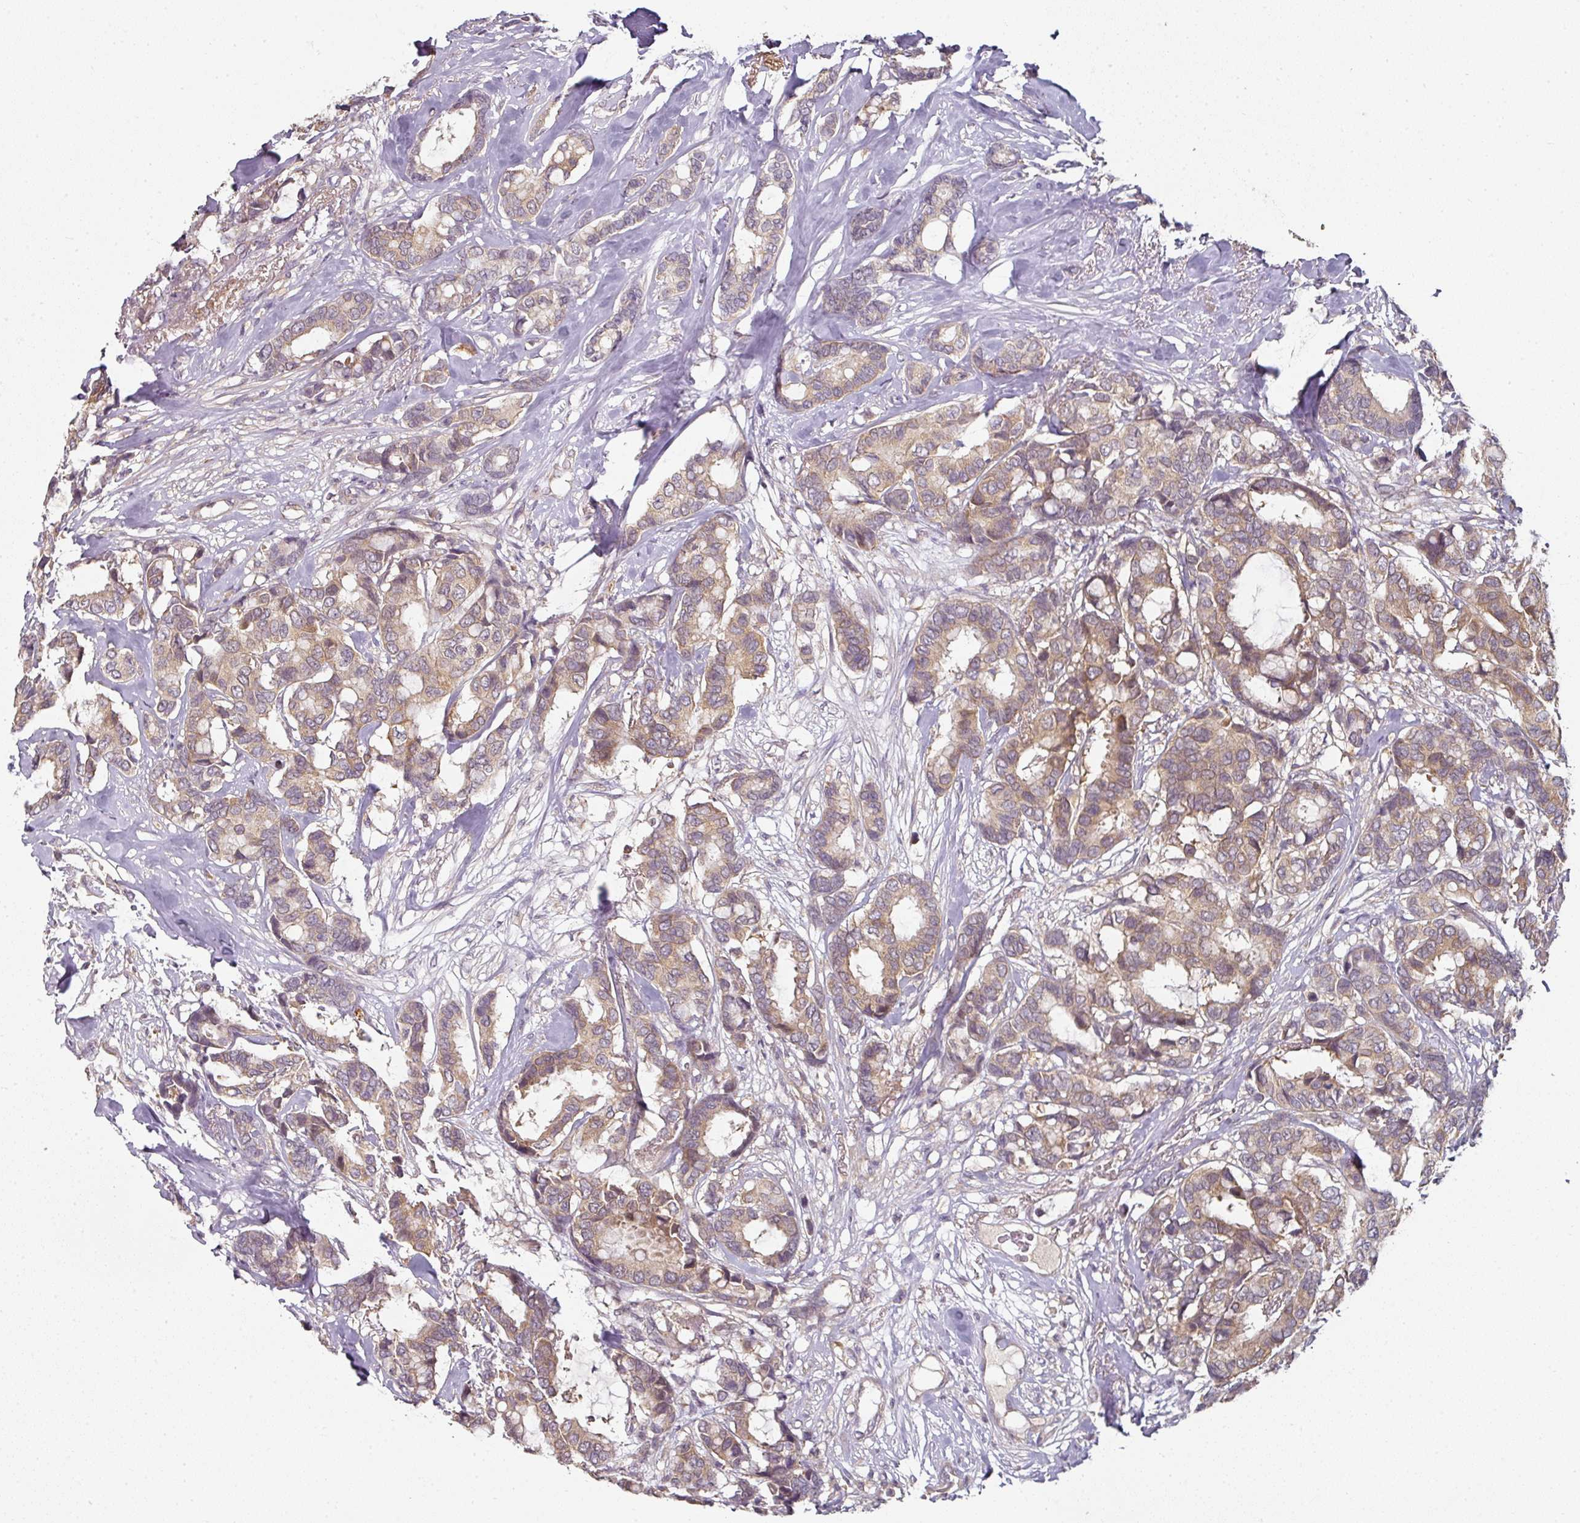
{"staining": {"intensity": "weak", "quantity": ">75%", "location": "cytoplasmic/membranous"}, "tissue": "breast cancer", "cell_type": "Tumor cells", "image_type": "cancer", "snomed": [{"axis": "morphology", "description": "Duct carcinoma"}, {"axis": "topography", "description": "Breast"}], "caption": "Immunohistochemistry image of neoplastic tissue: human breast intraductal carcinoma stained using immunohistochemistry (IHC) reveals low levels of weak protein expression localized specifically in the cytoplasmic/membranous of tumor cells, appearing as a cytoplasmic/membranous brown color.", "gene": "MAP2K2", "patient": {"sex": "female", "age": 87}}